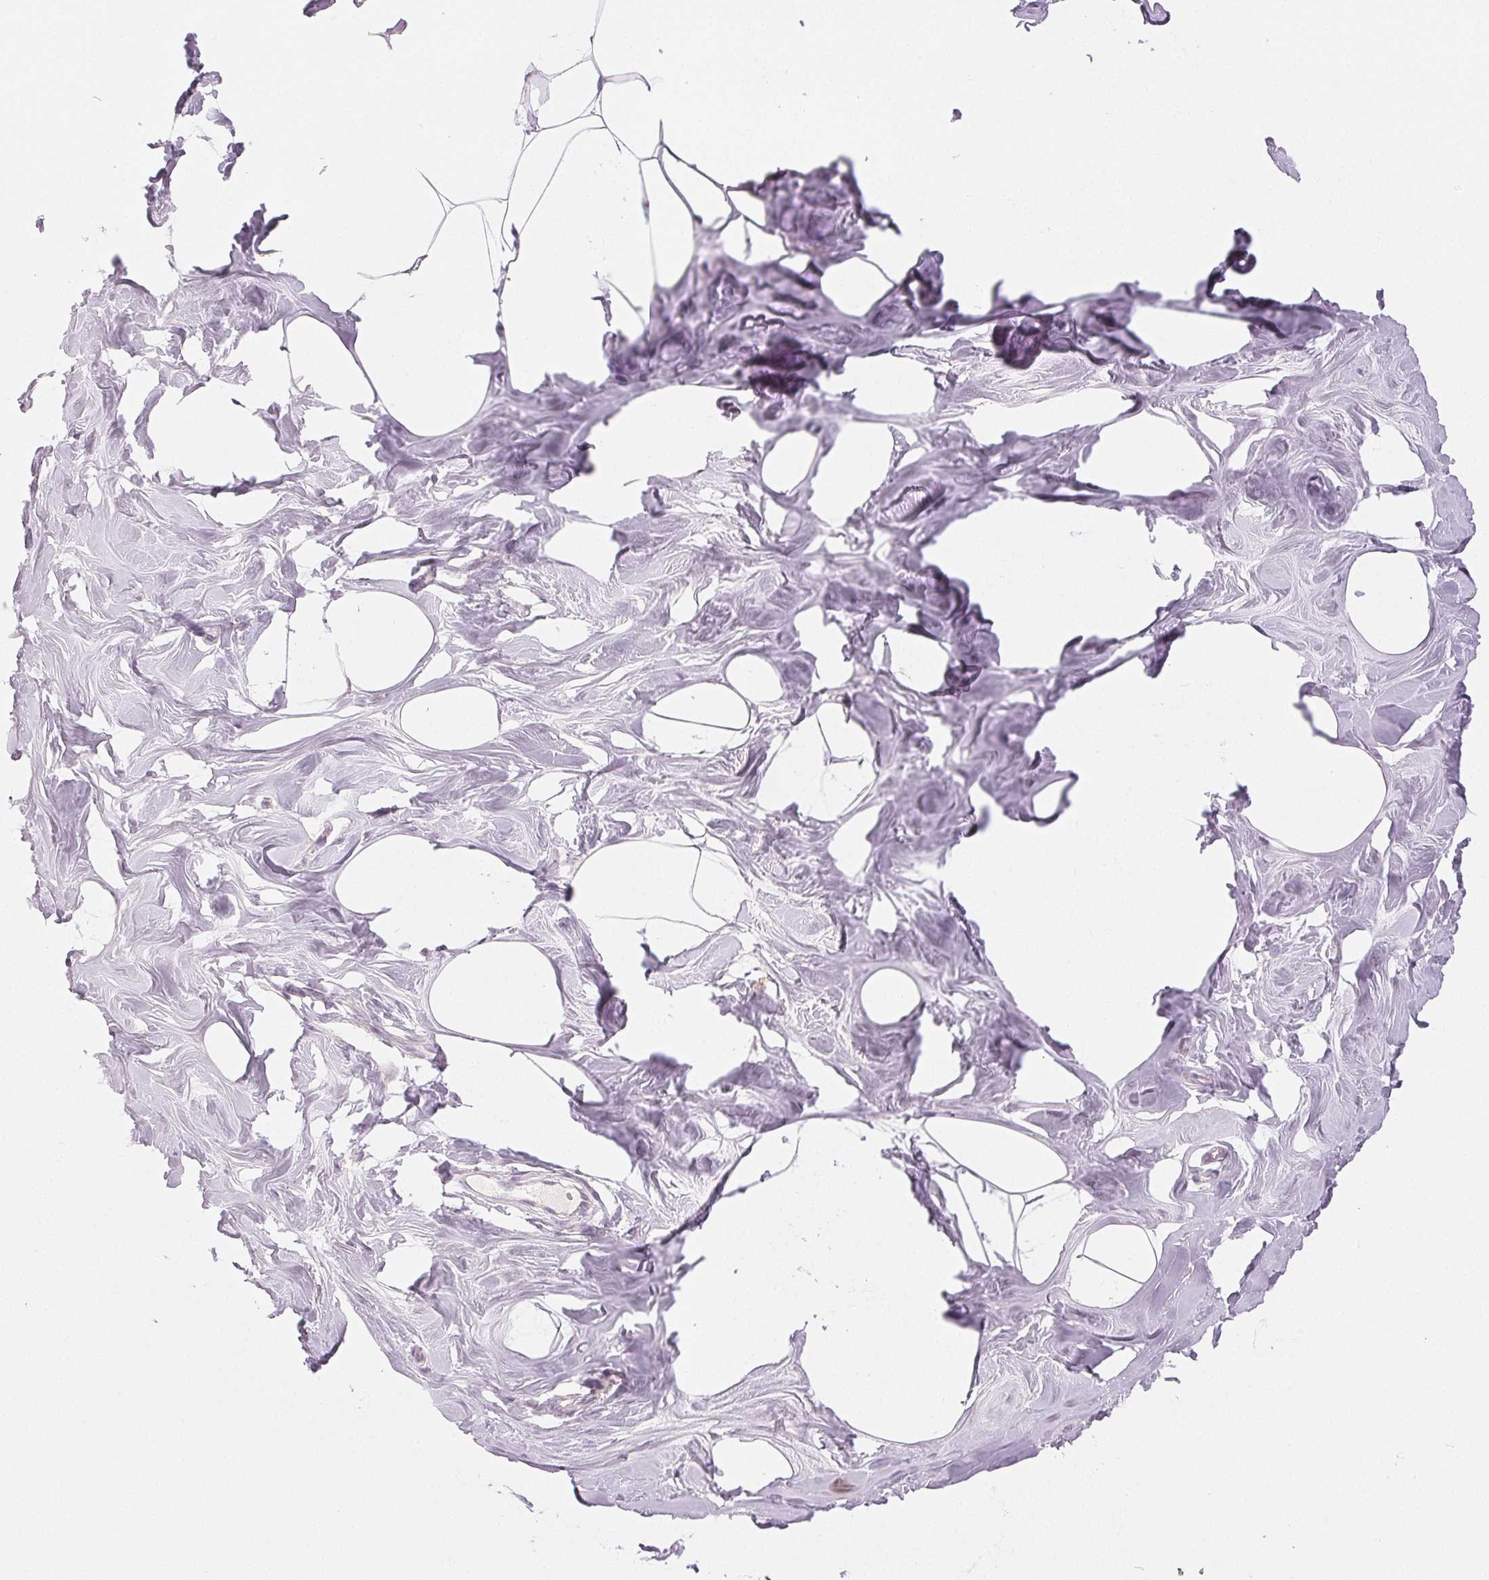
{"staining": {"intensity": "negative", "quantity": "none", "location": "none"}, "tissue": "breast", "cell_type": "Adipocytes", "image_type": "normal", "snomed": [{"axis": "morphology", "description": "Normal tissue, NOS"}, {"axis": "topography", "description": "Breast"}], "caption": "A micrograph of human breast is negative for staining in adipocytes. (DAB IHC visualized using brightfield microscopy, high magnification).", "gene": "MAP1LC3A", "patient": {"sex": "female", "age": 27}}